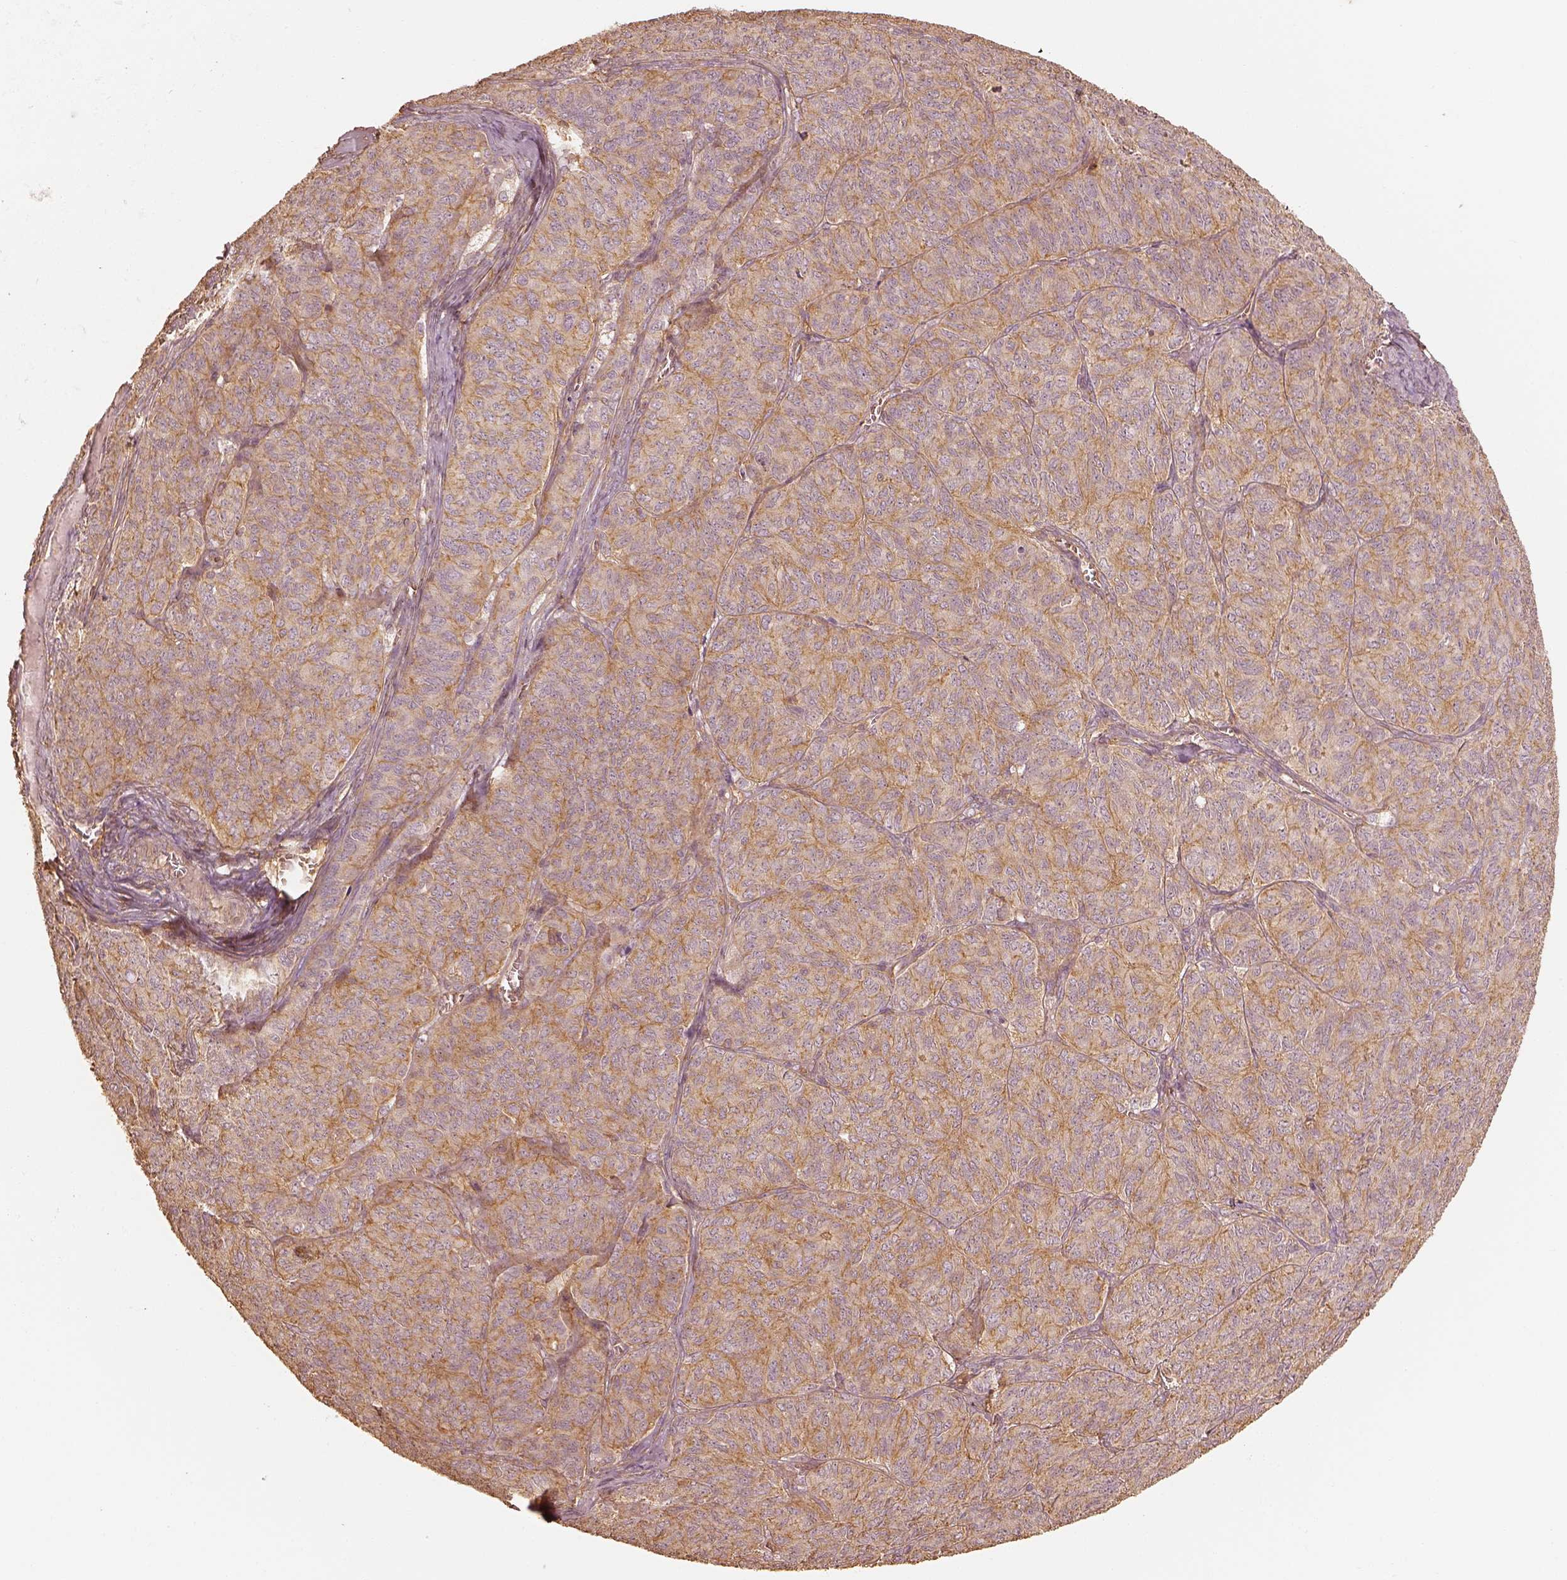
{"staining": {"intensity": "moderate", "quantity": "25%-75%", "location": "cytoplasmic/membranous"}, "tissue": "ovarian cancer", "cell_type": "Tumor cells", "image_type": "cancer", "snomed": [{"axis": "morphology", "description": "Carcinoma, endometroid"}, {"axis": "topography", "description": "Ovary"}], "caption": "Ovarian endometroid carcinoma stained with a protein marker displays moderate staining in tumor cells.", "gene": "WDR7", "patient": {"sex": "female", "age": 80}}